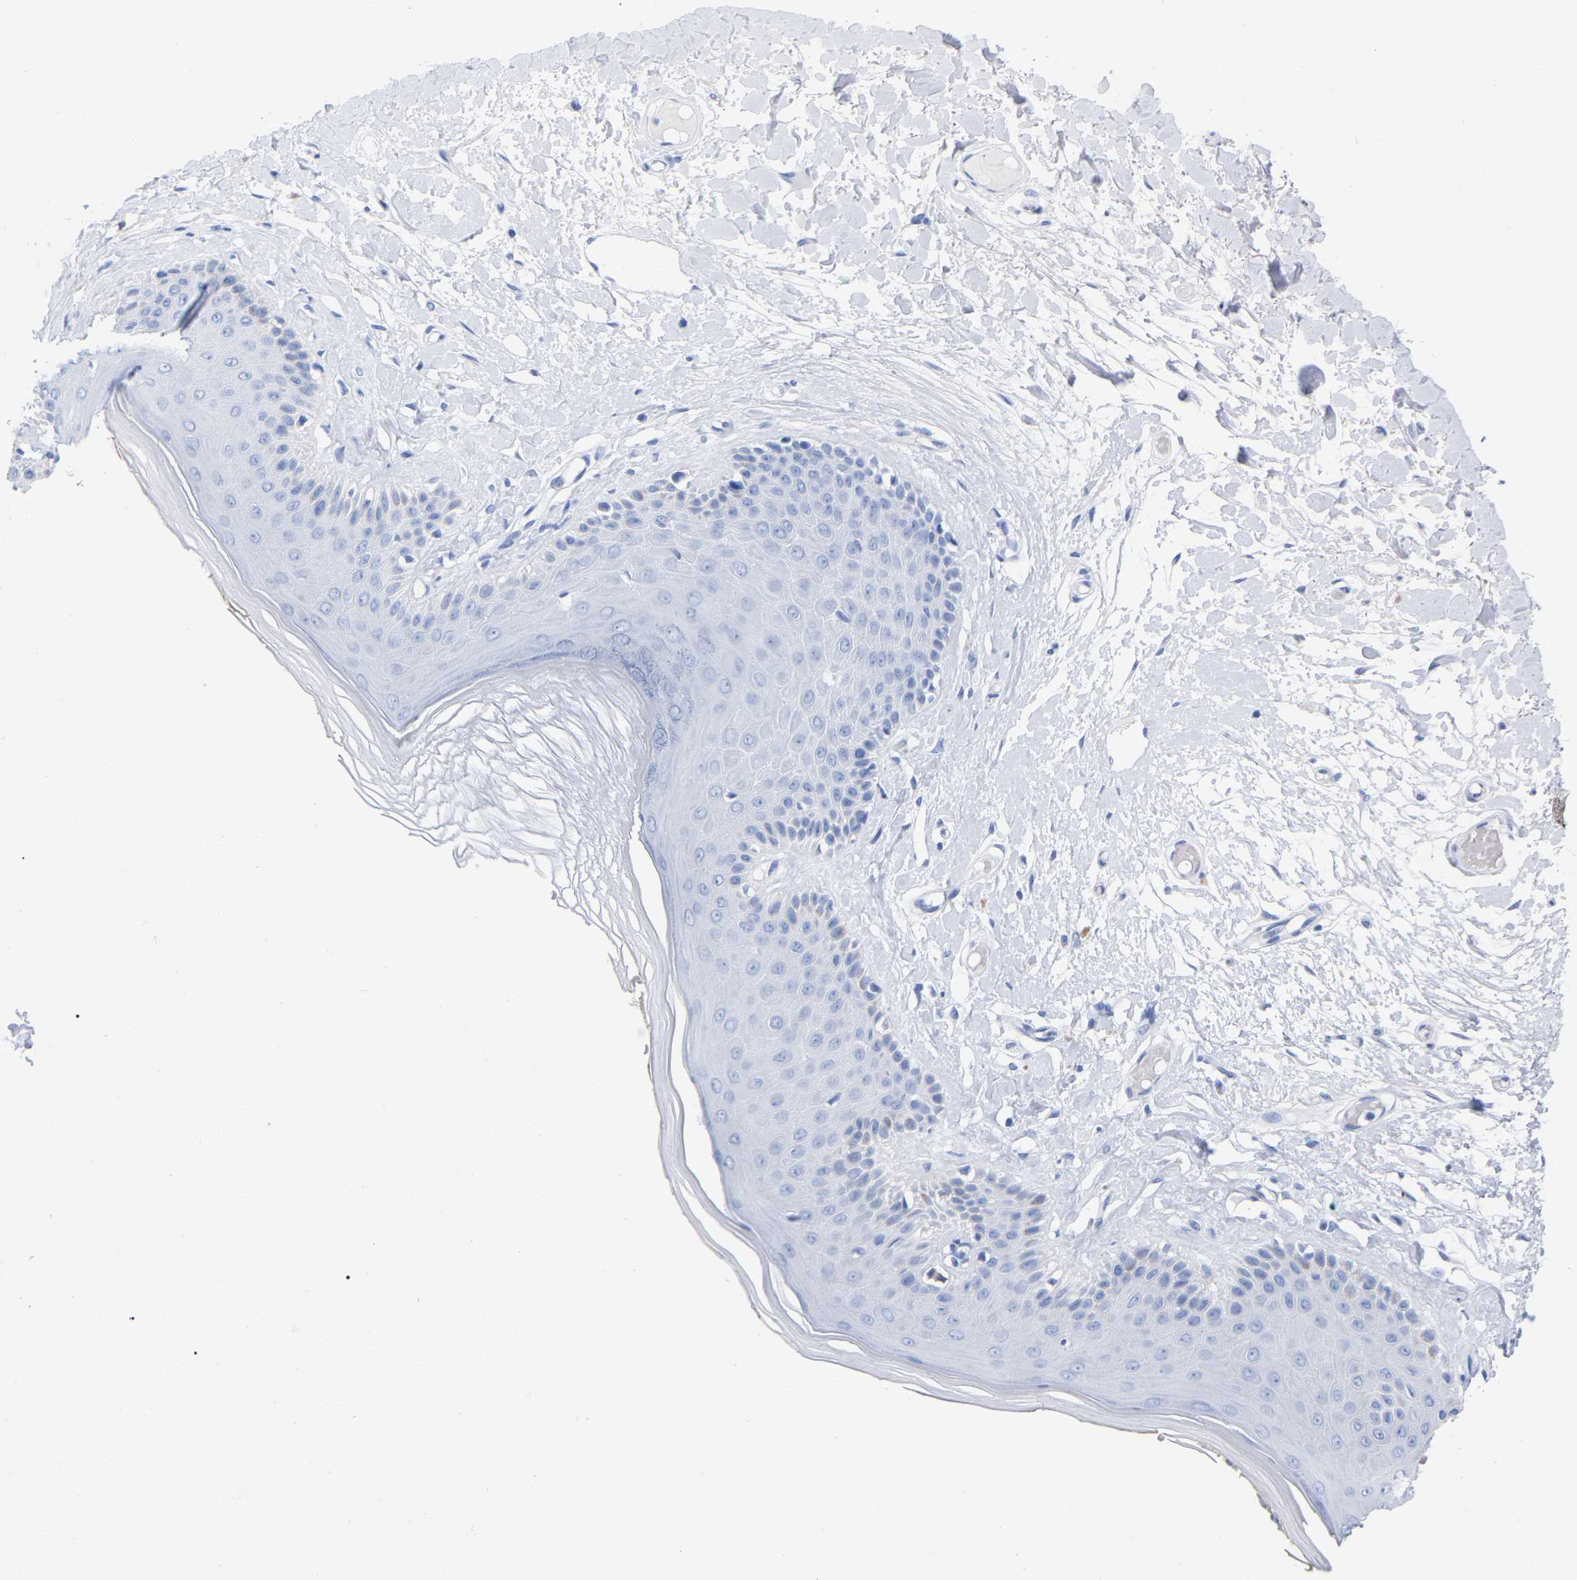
{"staining": {"intensity": "weak", "quantity": "<25%", "location": "cytoplasmic/membranous"}, "tissue": "skin", "cell_type": "Epidermal cells", "image_type": "normal", "snomed": [{"axis": "morphology", "description": "Normal tissue, NOS"}, {"axis": "topography", "description": "Vulva"}], "caption": "DAB immunohistochemical staining of benign skin demonstrates no significant staining in epidermal cells. (Stains: DAB IHC with hematoxylin counter stain, Microscopy: brightfield microscopy at high magnification).", "gene": "HAPLN1", "patient": {"sex": "female", "age": 73}}